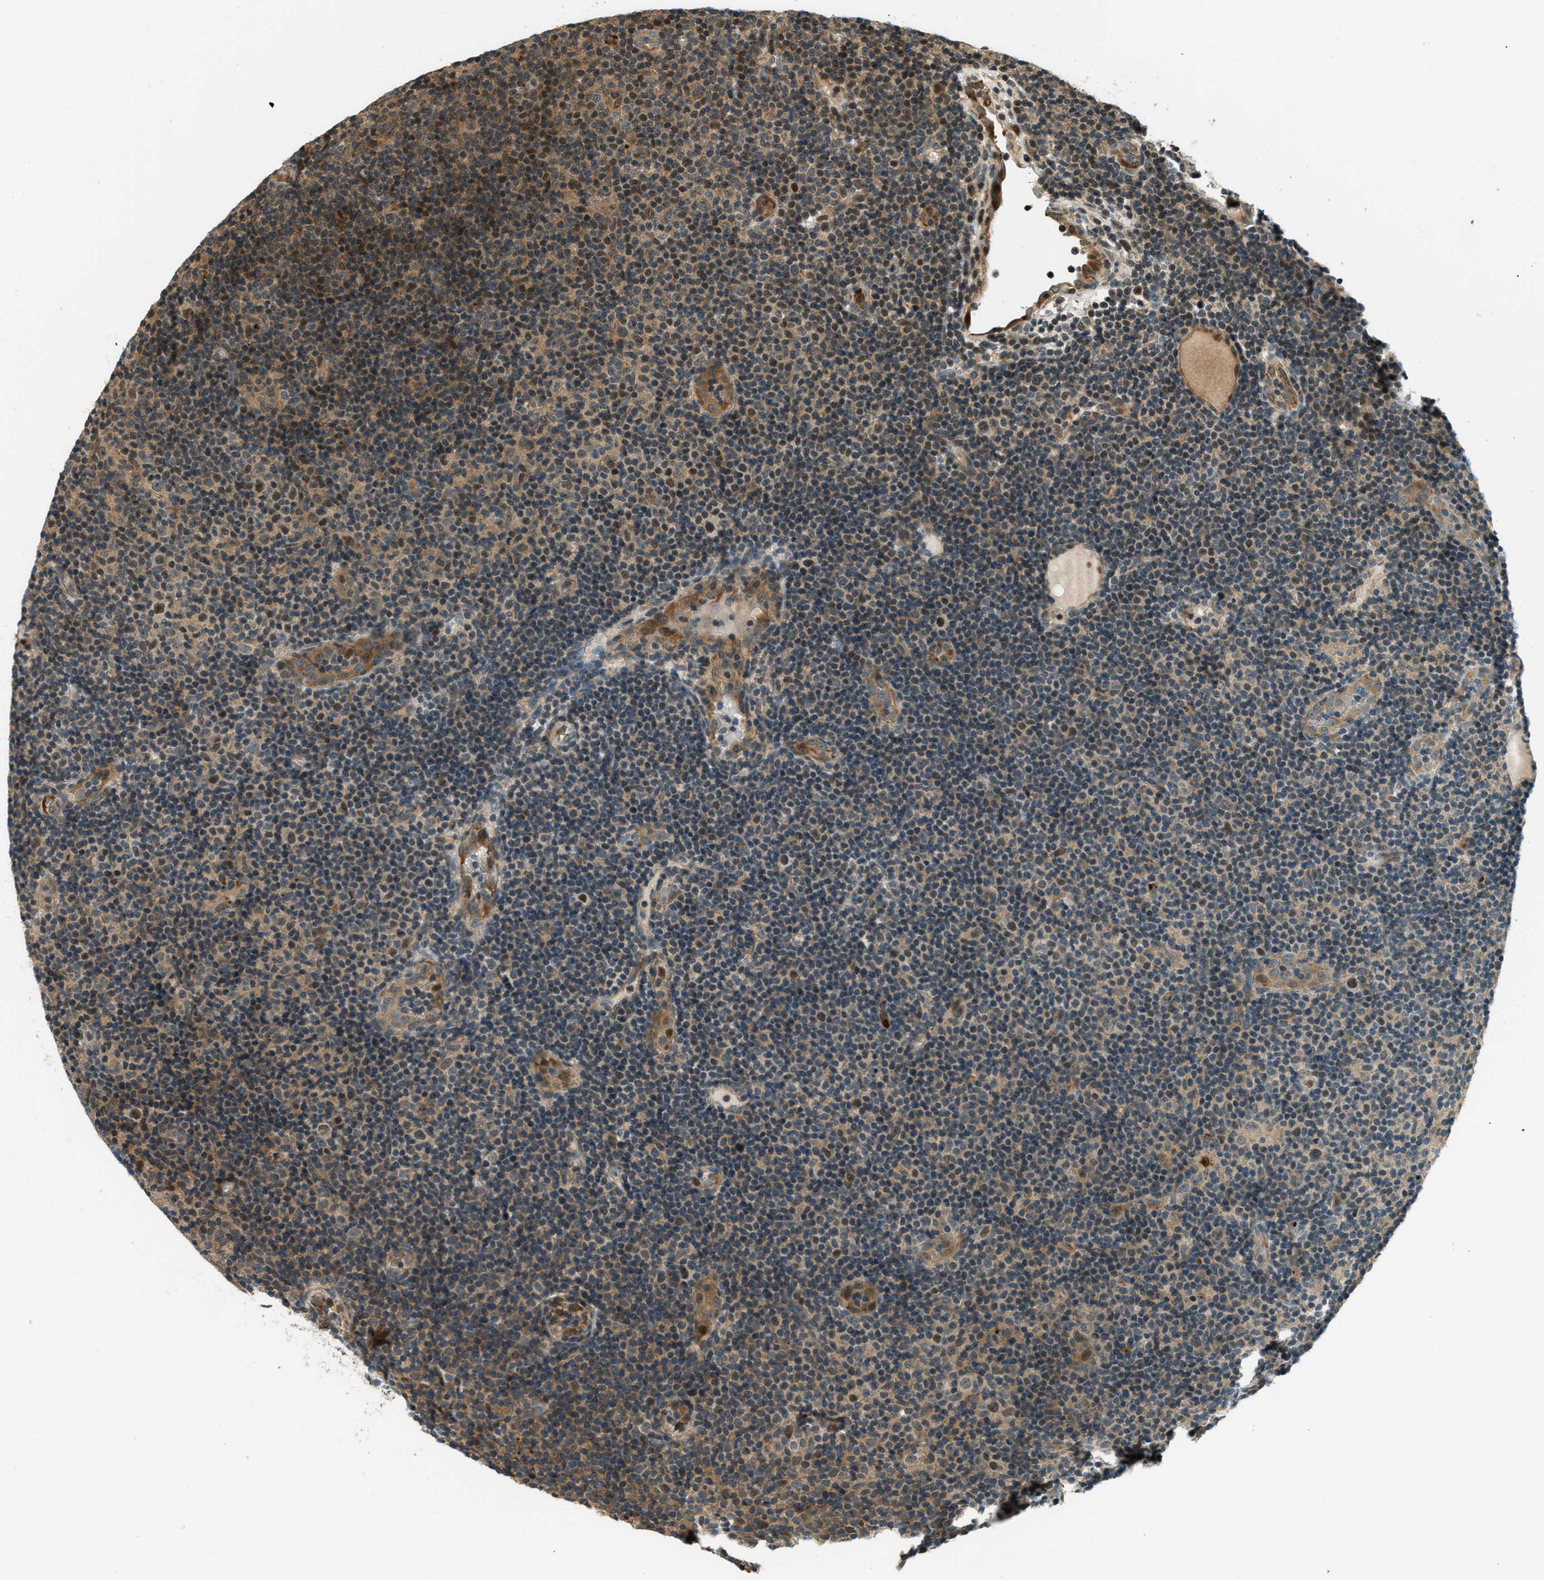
{"staining": {"intensity": "moderate", "quantity": "25%-75%", "location": "cytoplasmic/membranous,nuclear"}, "tissue": "lymphoma", "cell_type": "Tumor cells", "image_type": "cancer", "snomed": [{"axis": "morphology", "description": "Malignant lymphoma, non-Hodgkin's type, Low grade"}, {"axis": "topography", "description": "Lymph node"}], "caption": "Protein expression analysis of lymphoma demonstrates moderate cytoplasmic/membranous and nuclear positivity in about 25%-75% of tumor cells.", "gene": "PTPN23", "patient": {"sex": "male", "age": 83}}